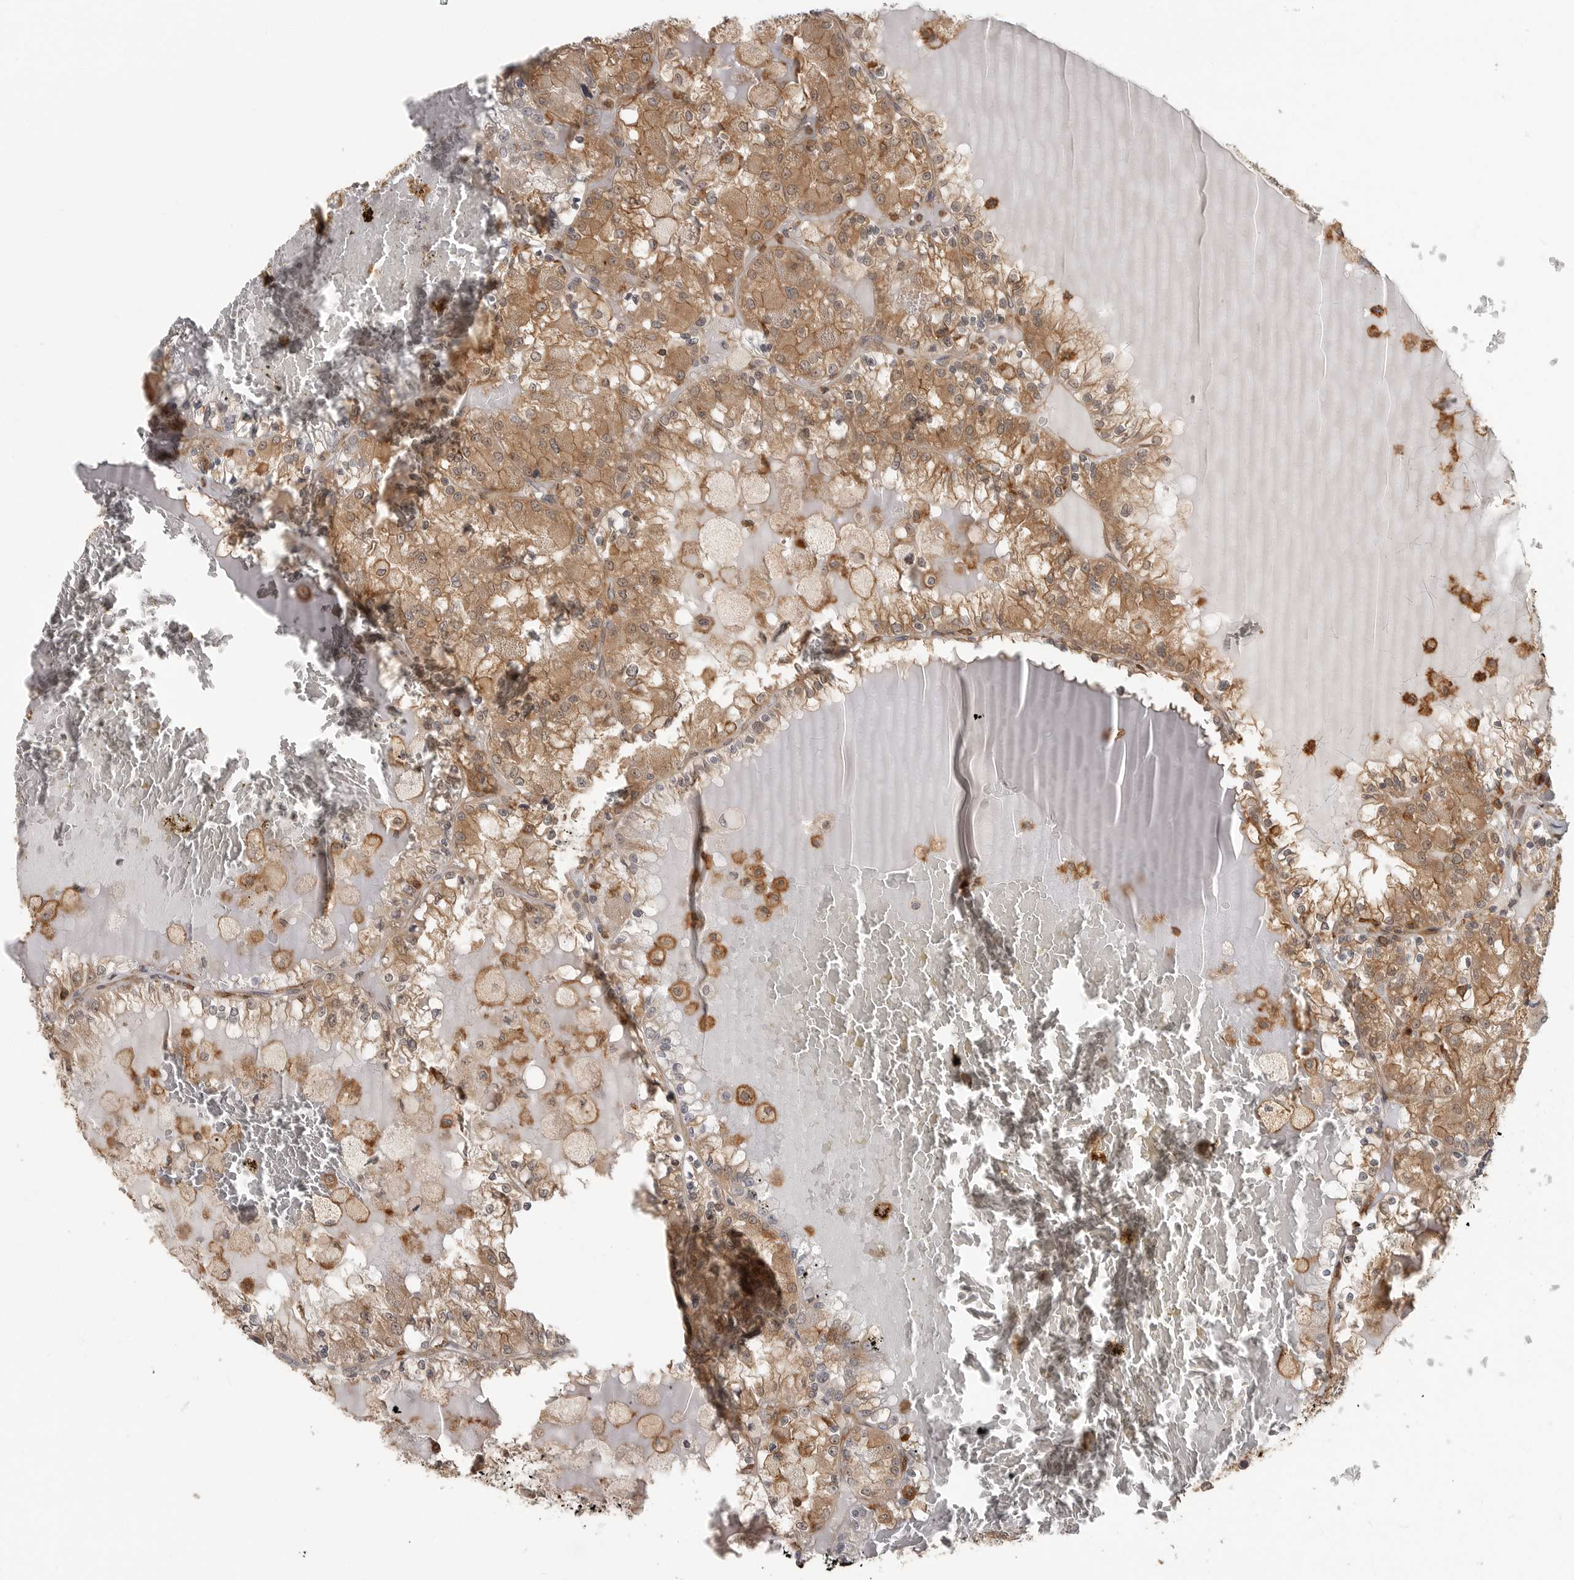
{"staining": {"intensity": "moderate", "quantity": ">75%", "location": "cytoplasmic/membranous"}, "tissue": "renal cancer", "cell_type": "Tumor cells", "image_type": "cancer", "snomed": [{"axis": "morphology", "description": "Adenocarcinoma, NOS"}, {"axis": "topography", "description": "Kidney"}], "caption": "Renal cancer (adenocarcinoma) was stained to show a protein in brown. There is medium levels of moderate cytoplasmic/membranous expression in approximately >75% of tumor cells.", "gene": "ERN1", "patient": {"sex": "female", "age": 59}}